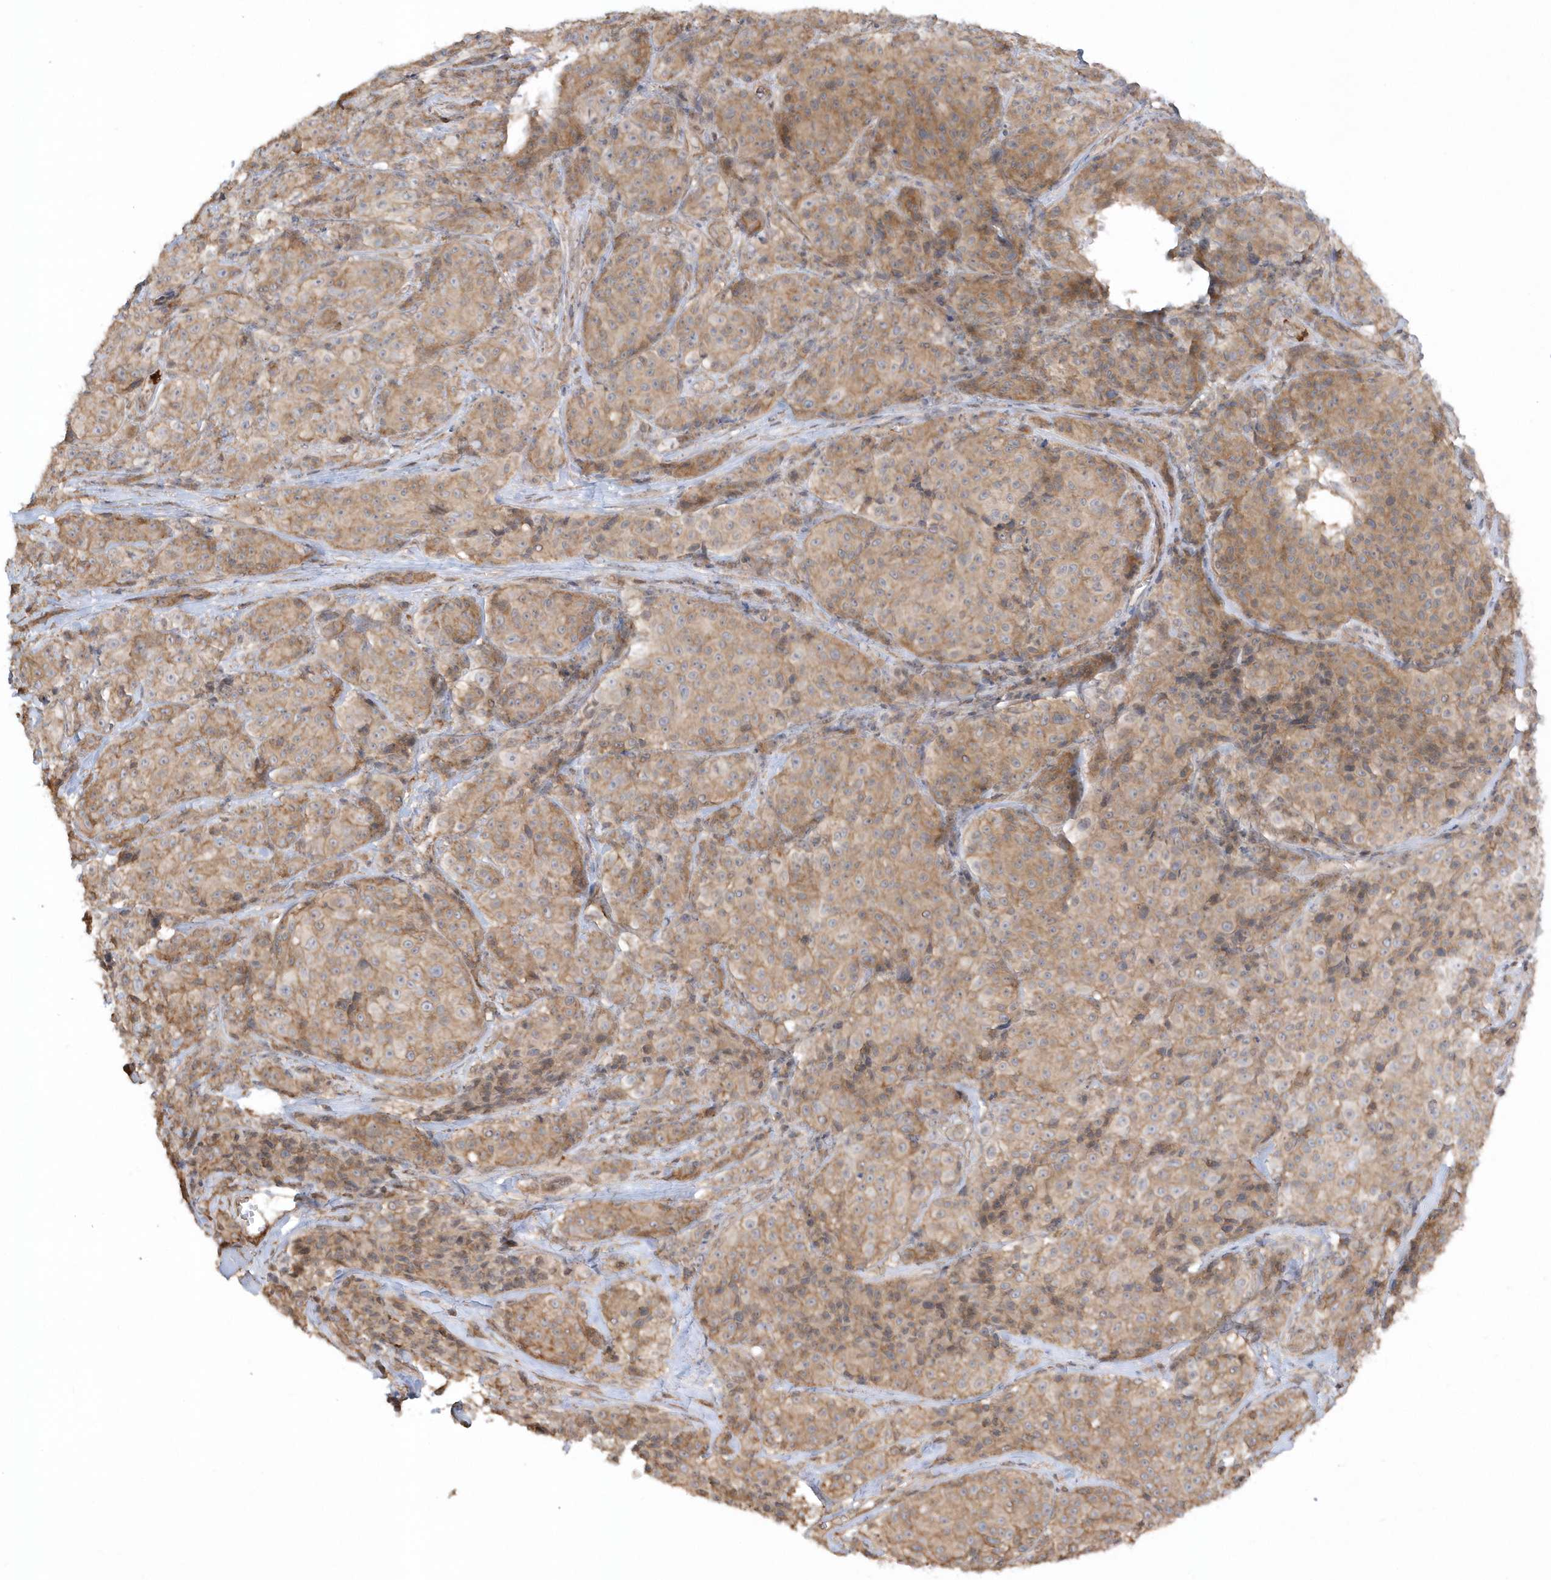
{"staining": {"intensity": "moderate", "quantity": ">75%", "location": "cytoplasmic/membranous"}, "tissue": "melanoma", "cell_type": "Tumor cells", "image_type": "cancer", "snomed": [{"axis": "morphology", "description": "Malignant melanoma, NOS"}, {"axis": "topography", "description": "Skin"}], "caption": "Melanoma was stained to show a protein in brown. There is medium levels of moderate cytoplasmic/membranous expression in about >75% of tumor cells.", "gene": "BSN", "patient": {"sex": "male", "age": 73}}